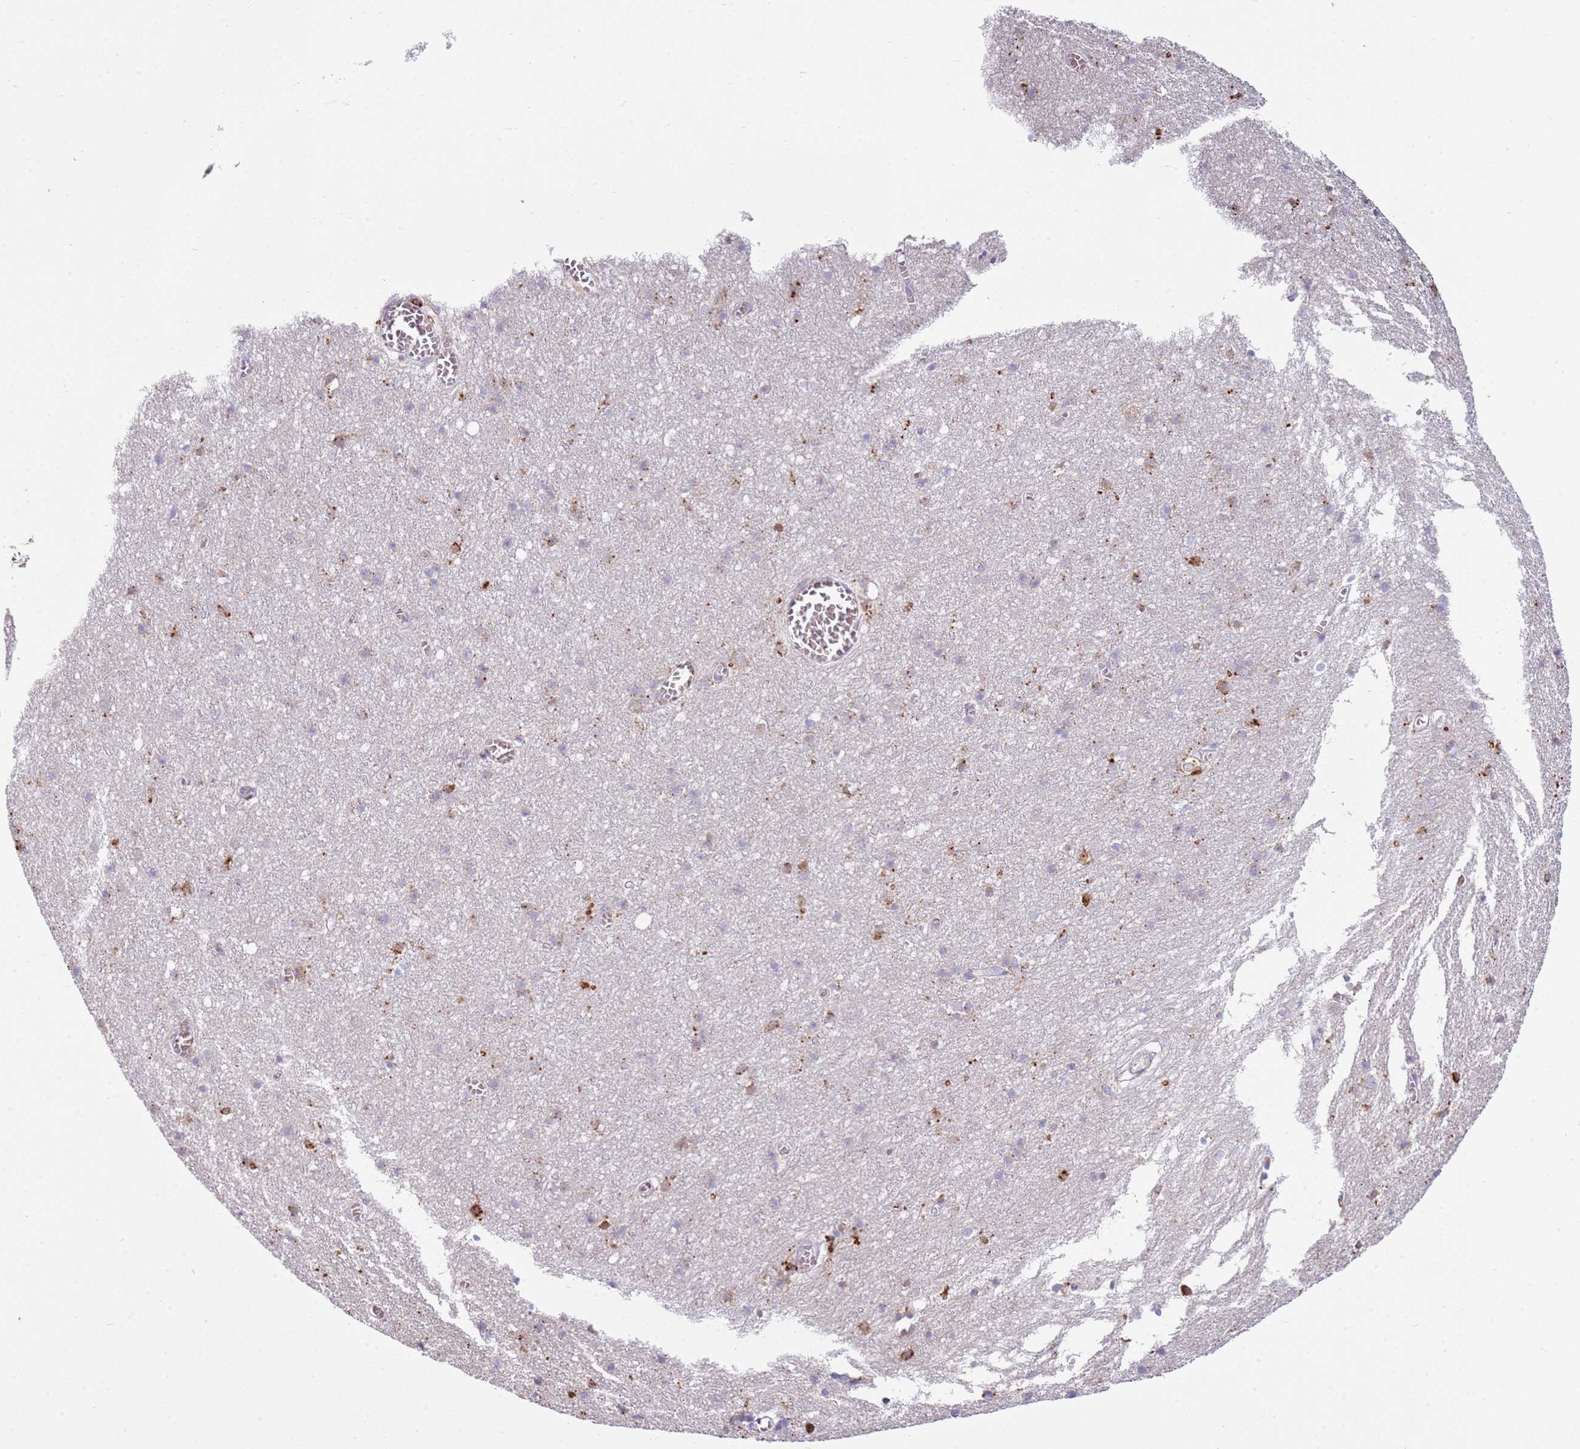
{"staining": {"intensity": "weak", "quantity": "<25%", "location": "cytoplasmic/membranous"}, "tissue": "cerebral cortex", "cell_type": "Endothelial cells", "image_type": "normal", "snomed": [{"axis": "morphology", "description": "Normal tissue, NOS"}, {"axis": "topography", "description": "Cerebral cortex"}], "caption": "An immunohistochemistry (IHC) photomicrograph of unremarkable cerebral cortex is shown. There is no staining in endothelial cells of cerebral cortex. Brightfield microscopy of immunohistochemistry (IHC) stained with DAB (brown) and hematoxylin (blue), captured at high magnification.", "gene": "TTPAL", "patient": {"sex": "female", "age": 64}}